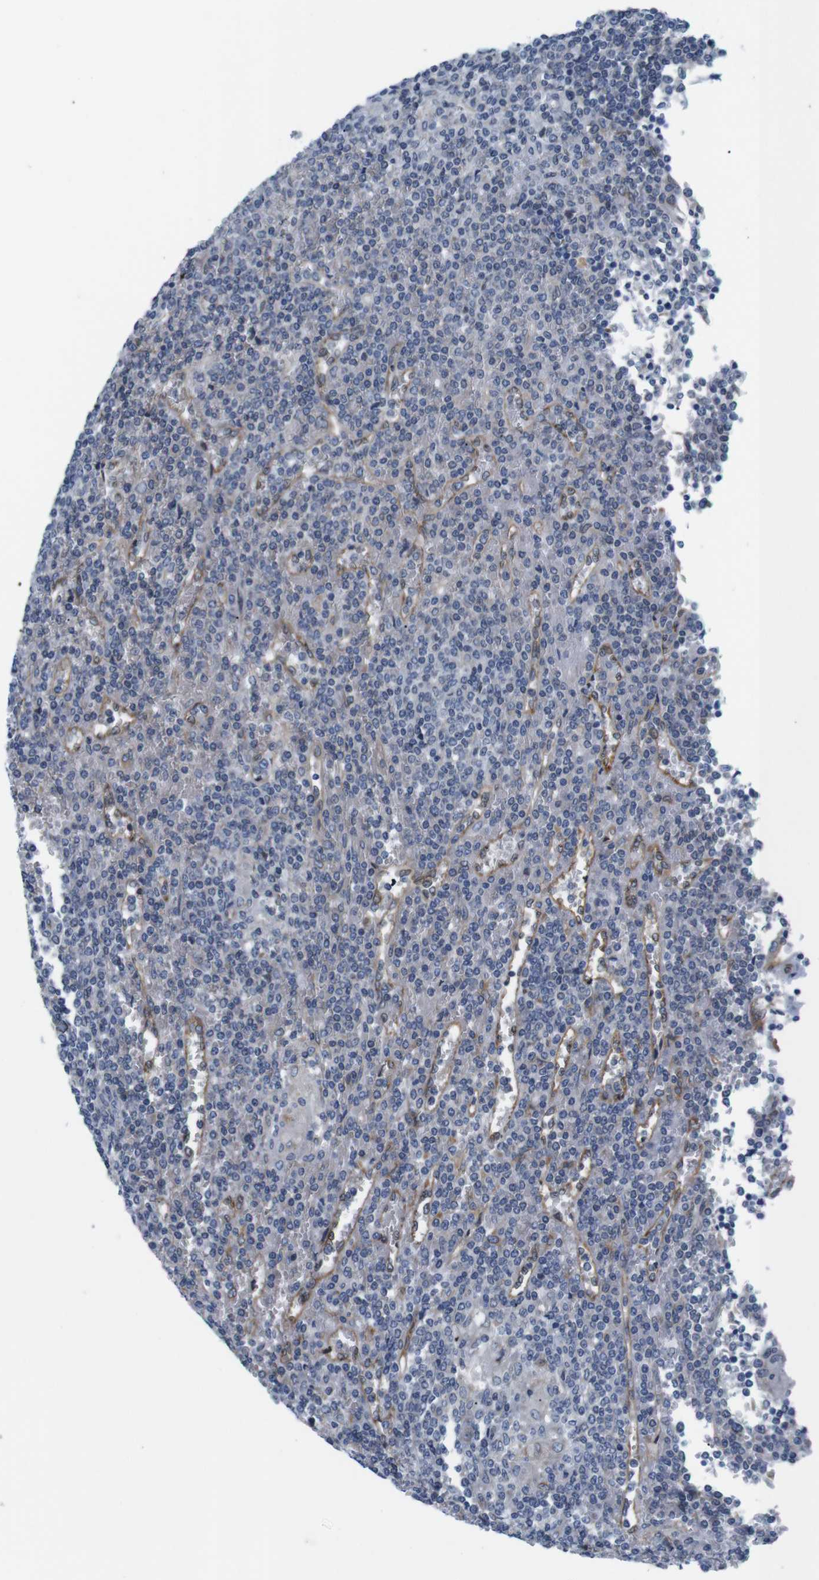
{"staining": {"intensity": "negative", "quantity": "none", "location": "none"}, "tissue": "lymphoma", "cell_type": "Tumor cells", "image_type": "cancer", "snomed": [{"axis": "morphology", "description": "Malignant lymphoma, non-Hodgkin's type, Low grade"}, {"axis": "topography", "description": "Spleen"}], "caption": "An image of human lymphoma is negative for staining in tumor cells.", "gene": "HACD3", "patient": {"sex": "female", "age": 19}}